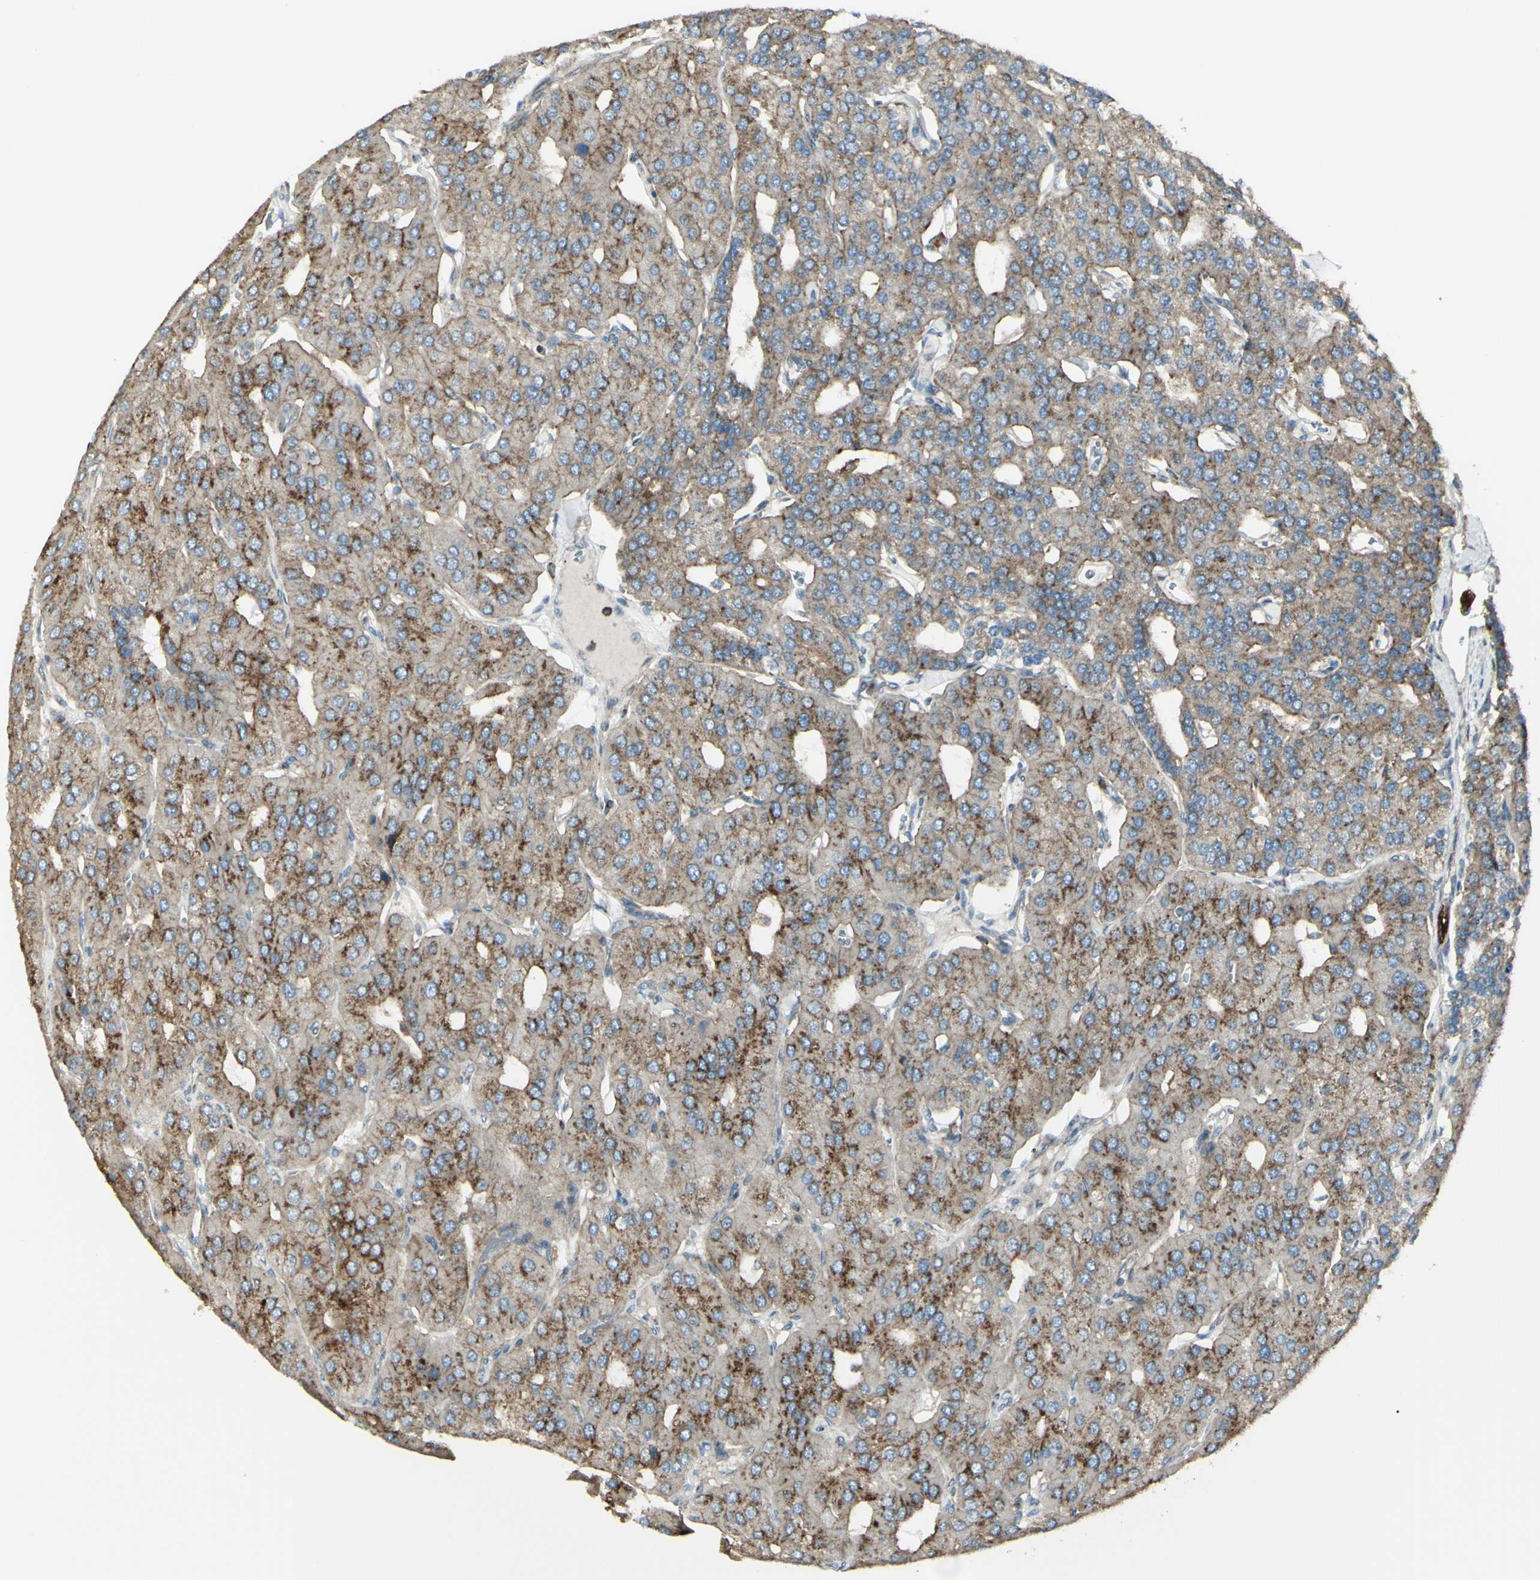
{"staining": {"intensity": "strong", "quantity": ">75%", "location": "cytoplasmic/membranous"}, "tissue": "parathyroid gland", "cell_type": "Glandular cells", "image_type": "normal", "snomed": [{"axis": "morphology", "description": "Normal tissue, NOS"}, {"axis": "morphology", "description": "Adenoma, NOS"}, {"axis": "topography", "description": "Parathyroid gland"}], "caption": "High-power microscopy captured an immunohistochemistry (IHC) image of benign parathyroid gland, revealing strong cytoplasmic/membranous staining in approximately >75% of glandular cells. (brown staining indicates protein expression, while blue staining denotes nuclei).", "gene": "NAPA", "patient": {"sex": "female", "age": 86}}